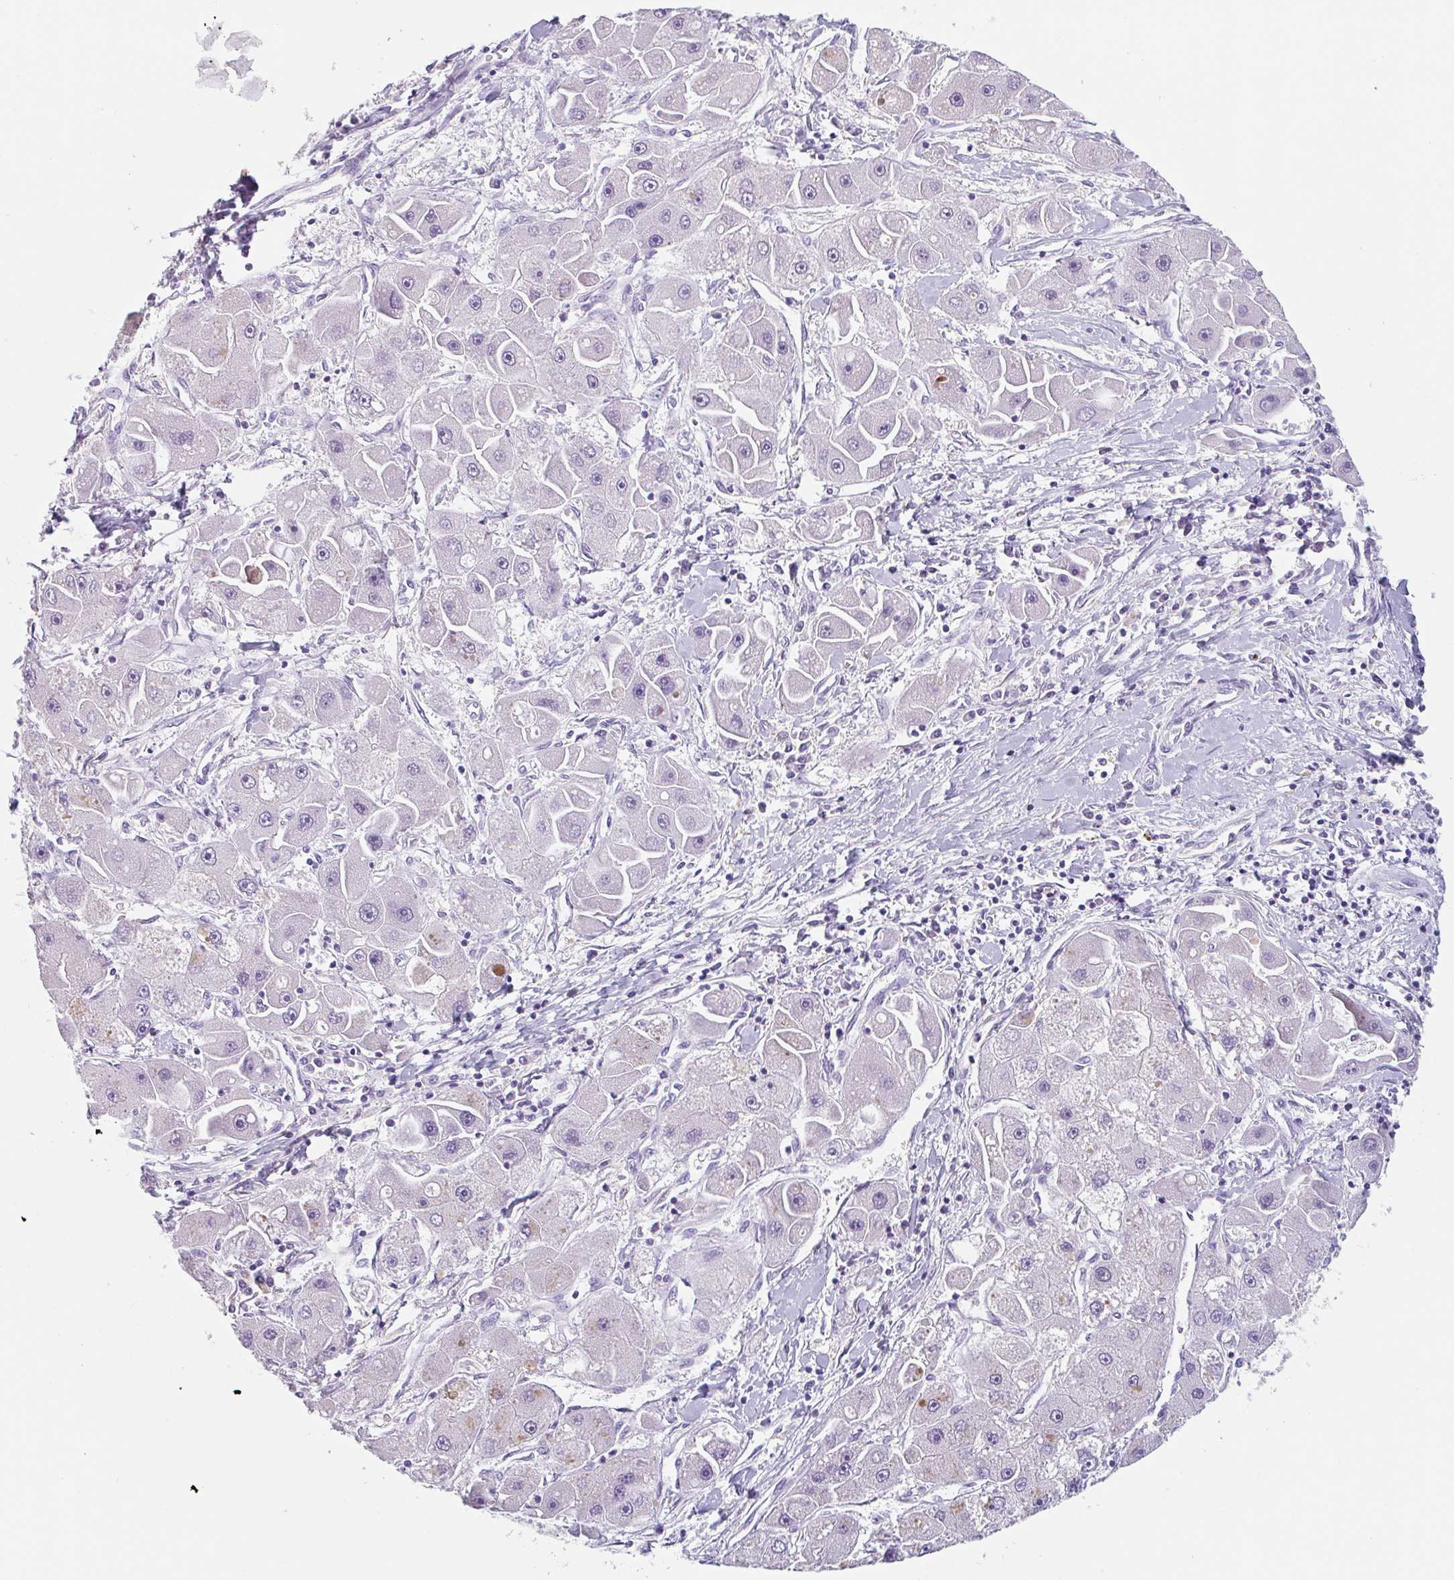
{"staining": {"intensity": "weak", "quantity": "<25%", "location": "cytoplasmic/membranous"}, "tissue": "liver cancer", "cell_type": "Tumor cells", "image_type": "cancer", "snomed": [{"axis": "morphology", "description": "Carcinoma, Hepatocellular, NOS"}, {"axis": "topography", "description": "Liver"}], "caption": "Tumor cells are negative for brown protein staining in hepatocellular carcinoma (liver). The staining is performed using DAB brown chromogen with nuclei counter-stained in using hematoxylin.", "gene": "EMC4", "patient": {"sex": "male", "age": 24}}